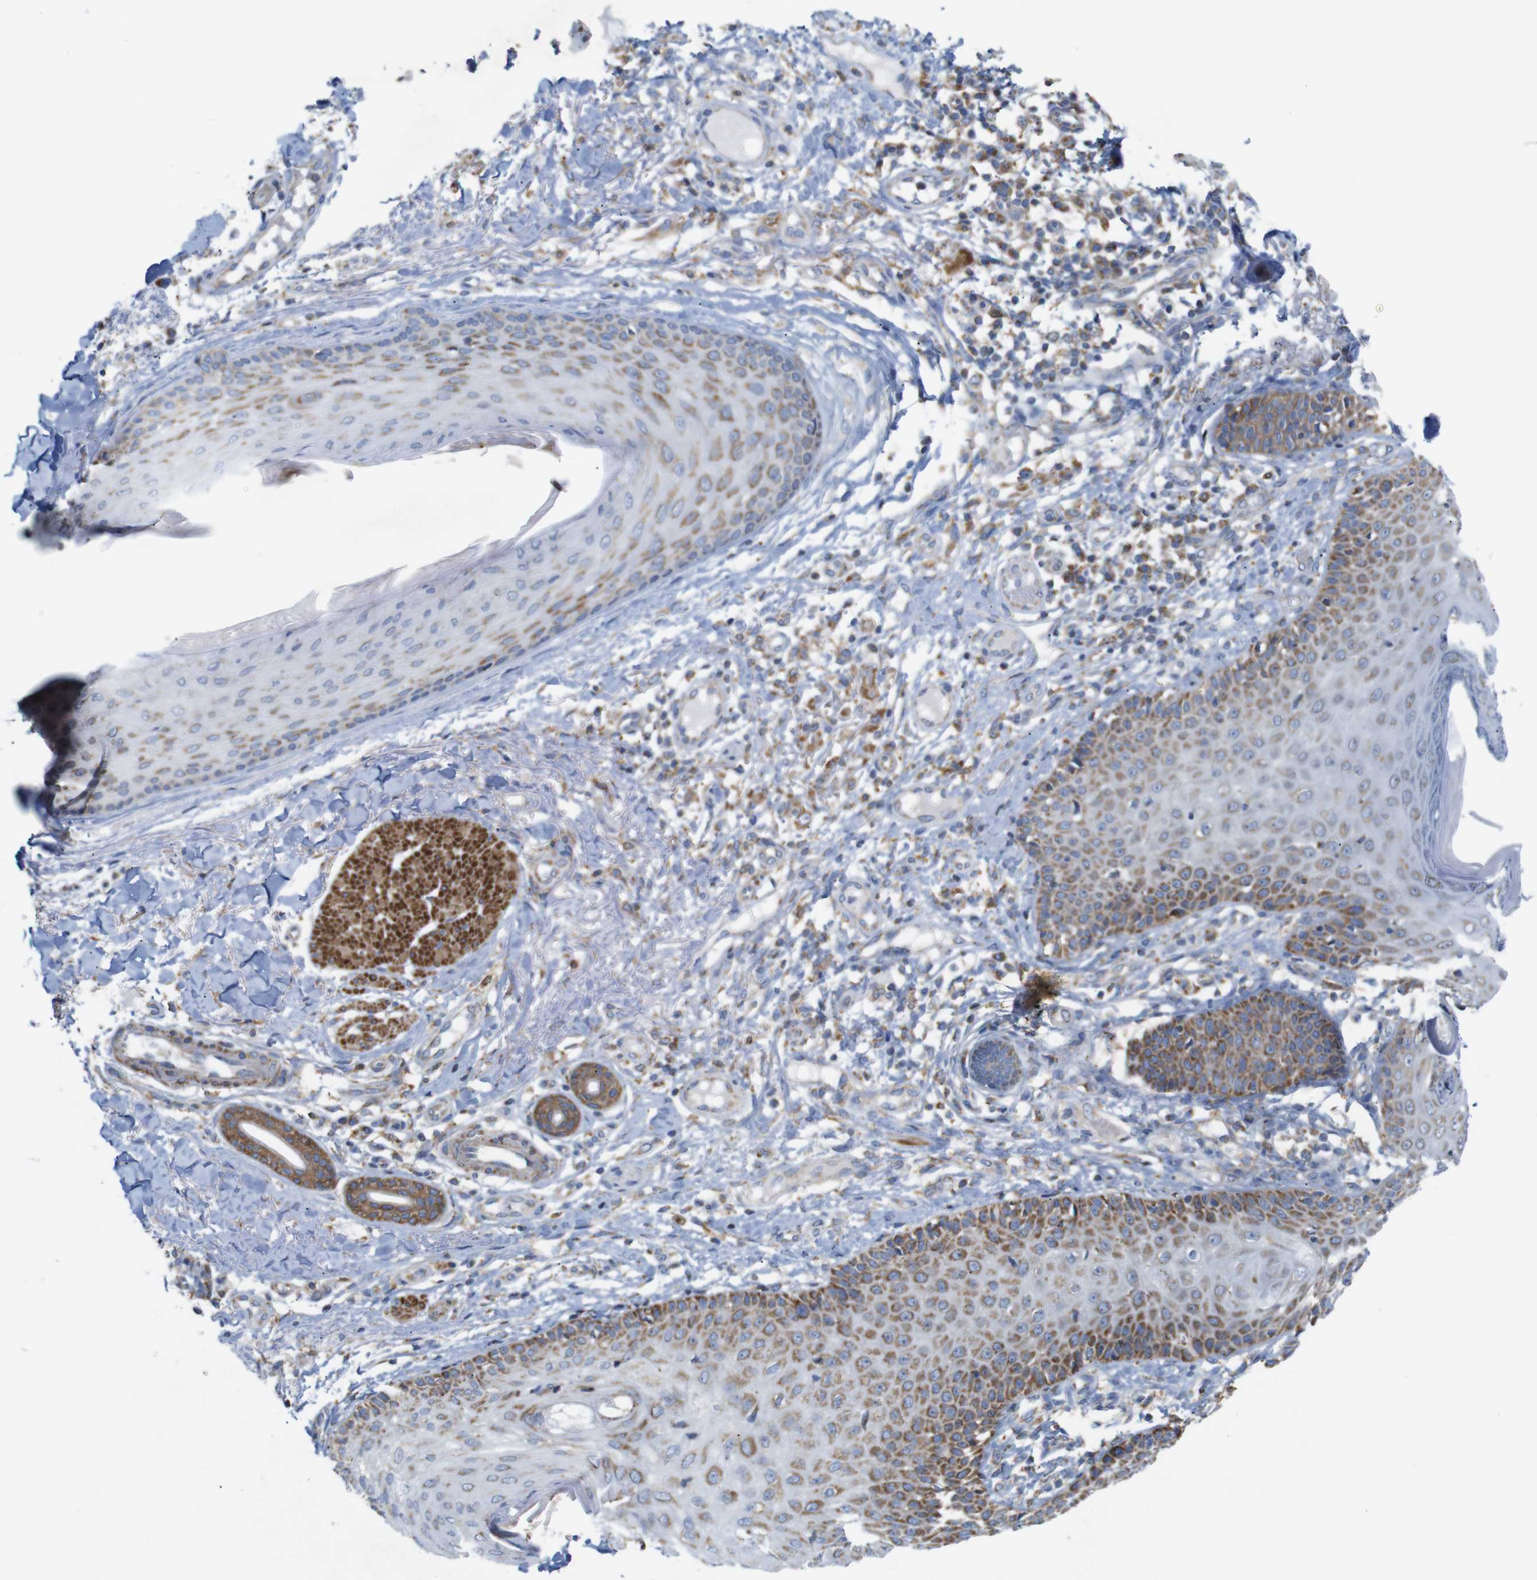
{"staining": {"intensity": "moderate", "quantity": ">75%", "location": "cytoplasmic/membranous"}, "tissue": "skin cancer", "cell_type": "Tumor cells", "image_type": "cancer", "snomed": [{"axis": "morphology", "description": "Normal tissue, NOS"}, {"axis": "morphology", "description": "Basal cell carcinoma"}, {"axis": "topography", "description": "Skin"}], "caption": "Protein staining demonstrates moderate cytoplasmic/membranous expression in approximately >75% of tumor cells in skin basal cell carcinoma. (IHC, brightfield microscopy, high magnification).", "gene": "FAM171B", "patient": {"sex": "male", "age": 52}}